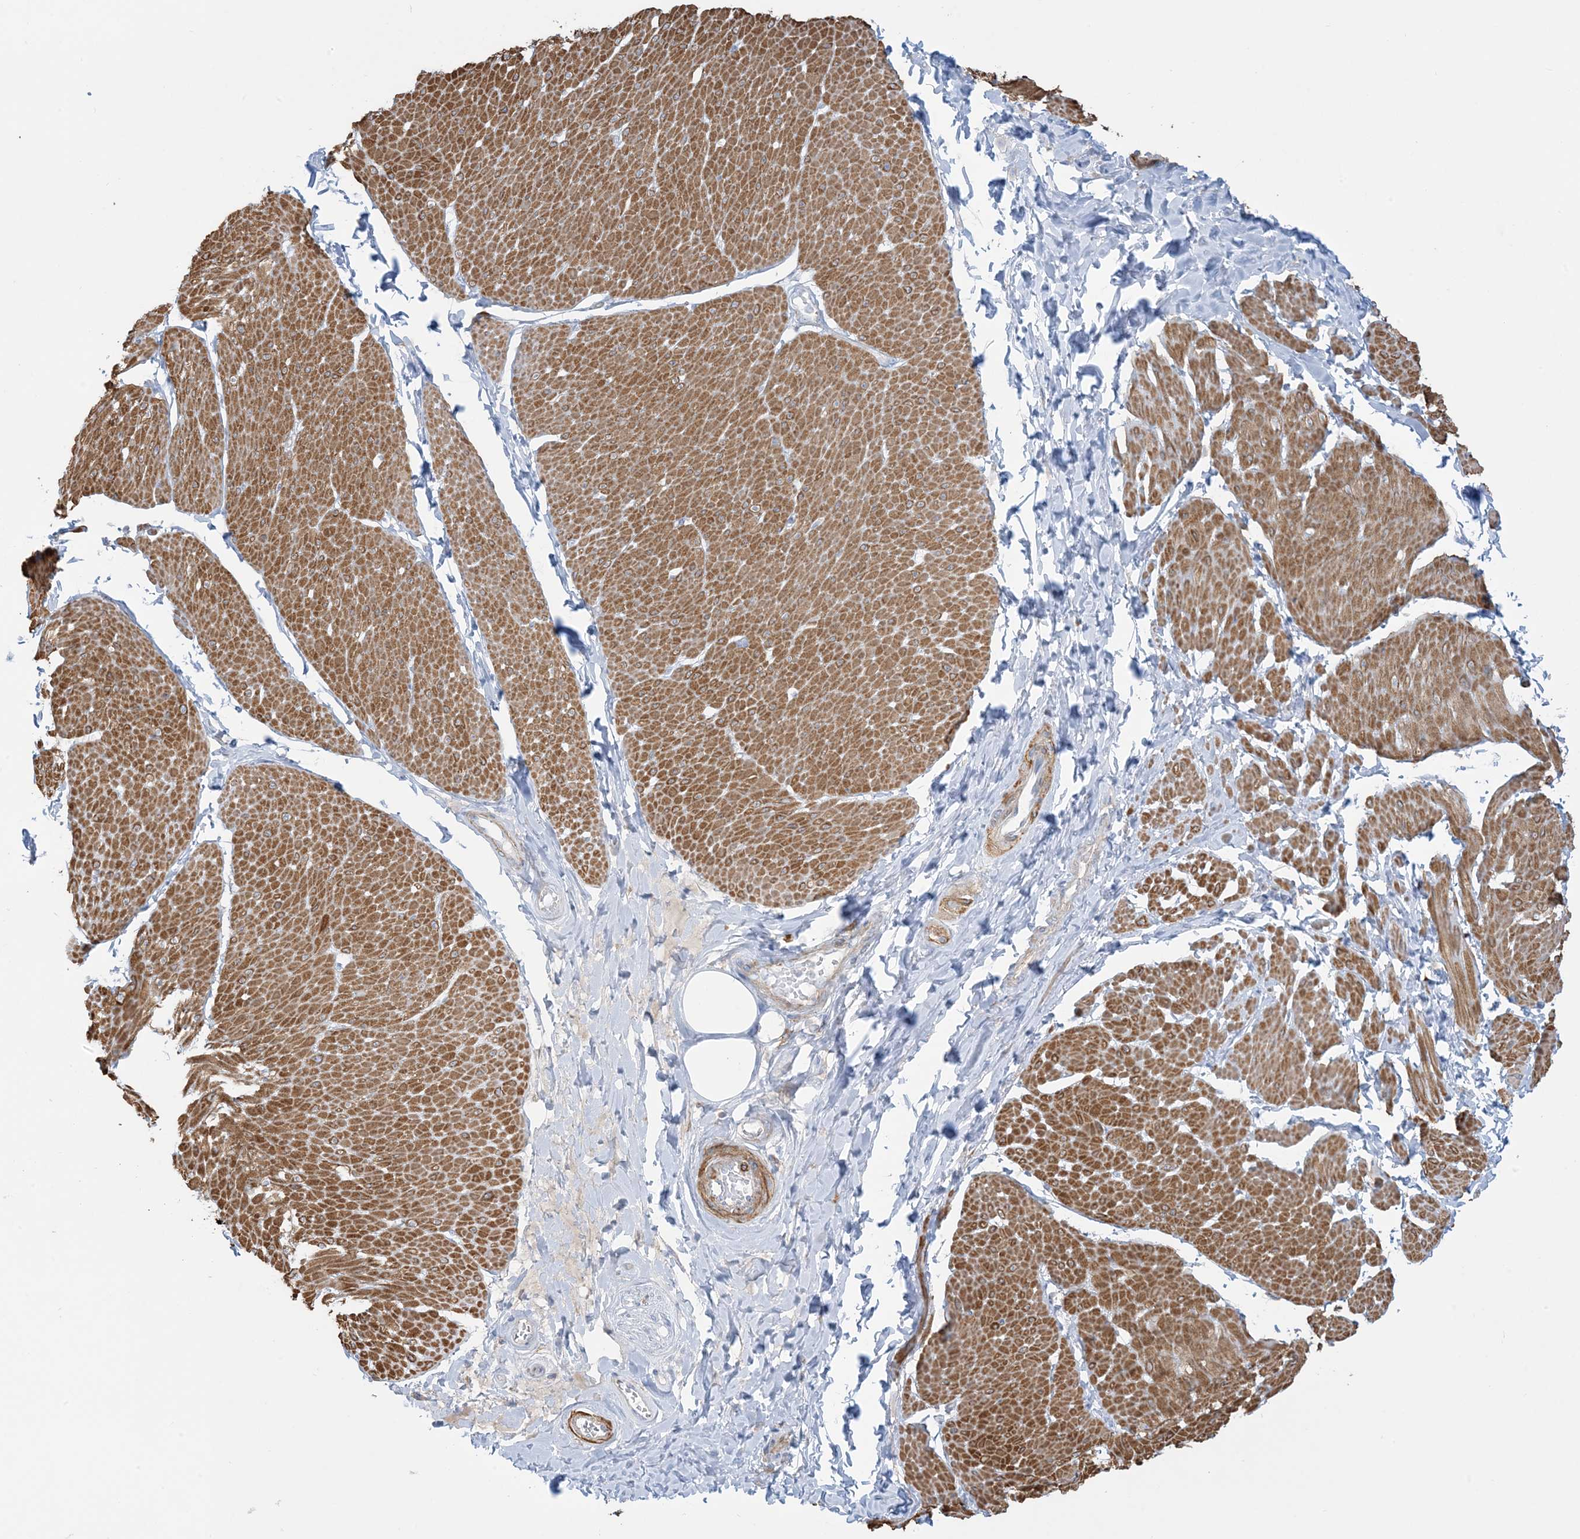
{"staining": {"intensity": "strong", "quantity": ">75%", "location": "cytoplasmic/membranous"}, "tissue": "smooth muscle", "cell_type": "Smooth muscle cells", "image_type": "normal", "snomed": [{"axis": "morphology", "description": "Urothelial carcinoma, High grade"}, {"axis": "topography", "description": "Urinary bladder"}], "caption": "The image exhibits immunohistochemical staining of unremarkable smooth muscle. There is strong cytoplasmic/membranous expression is present in about >75% of smooth muscle cells. The staining was performed using DAB (3,3'-diaminobenzidine) to visualize the protein expression in brown, while the nuclei were stained in blue with hematoxylin (Magnification: 20x).", "gene": "GTF3C2", "patient": {"sex": "male", "age": 46}}